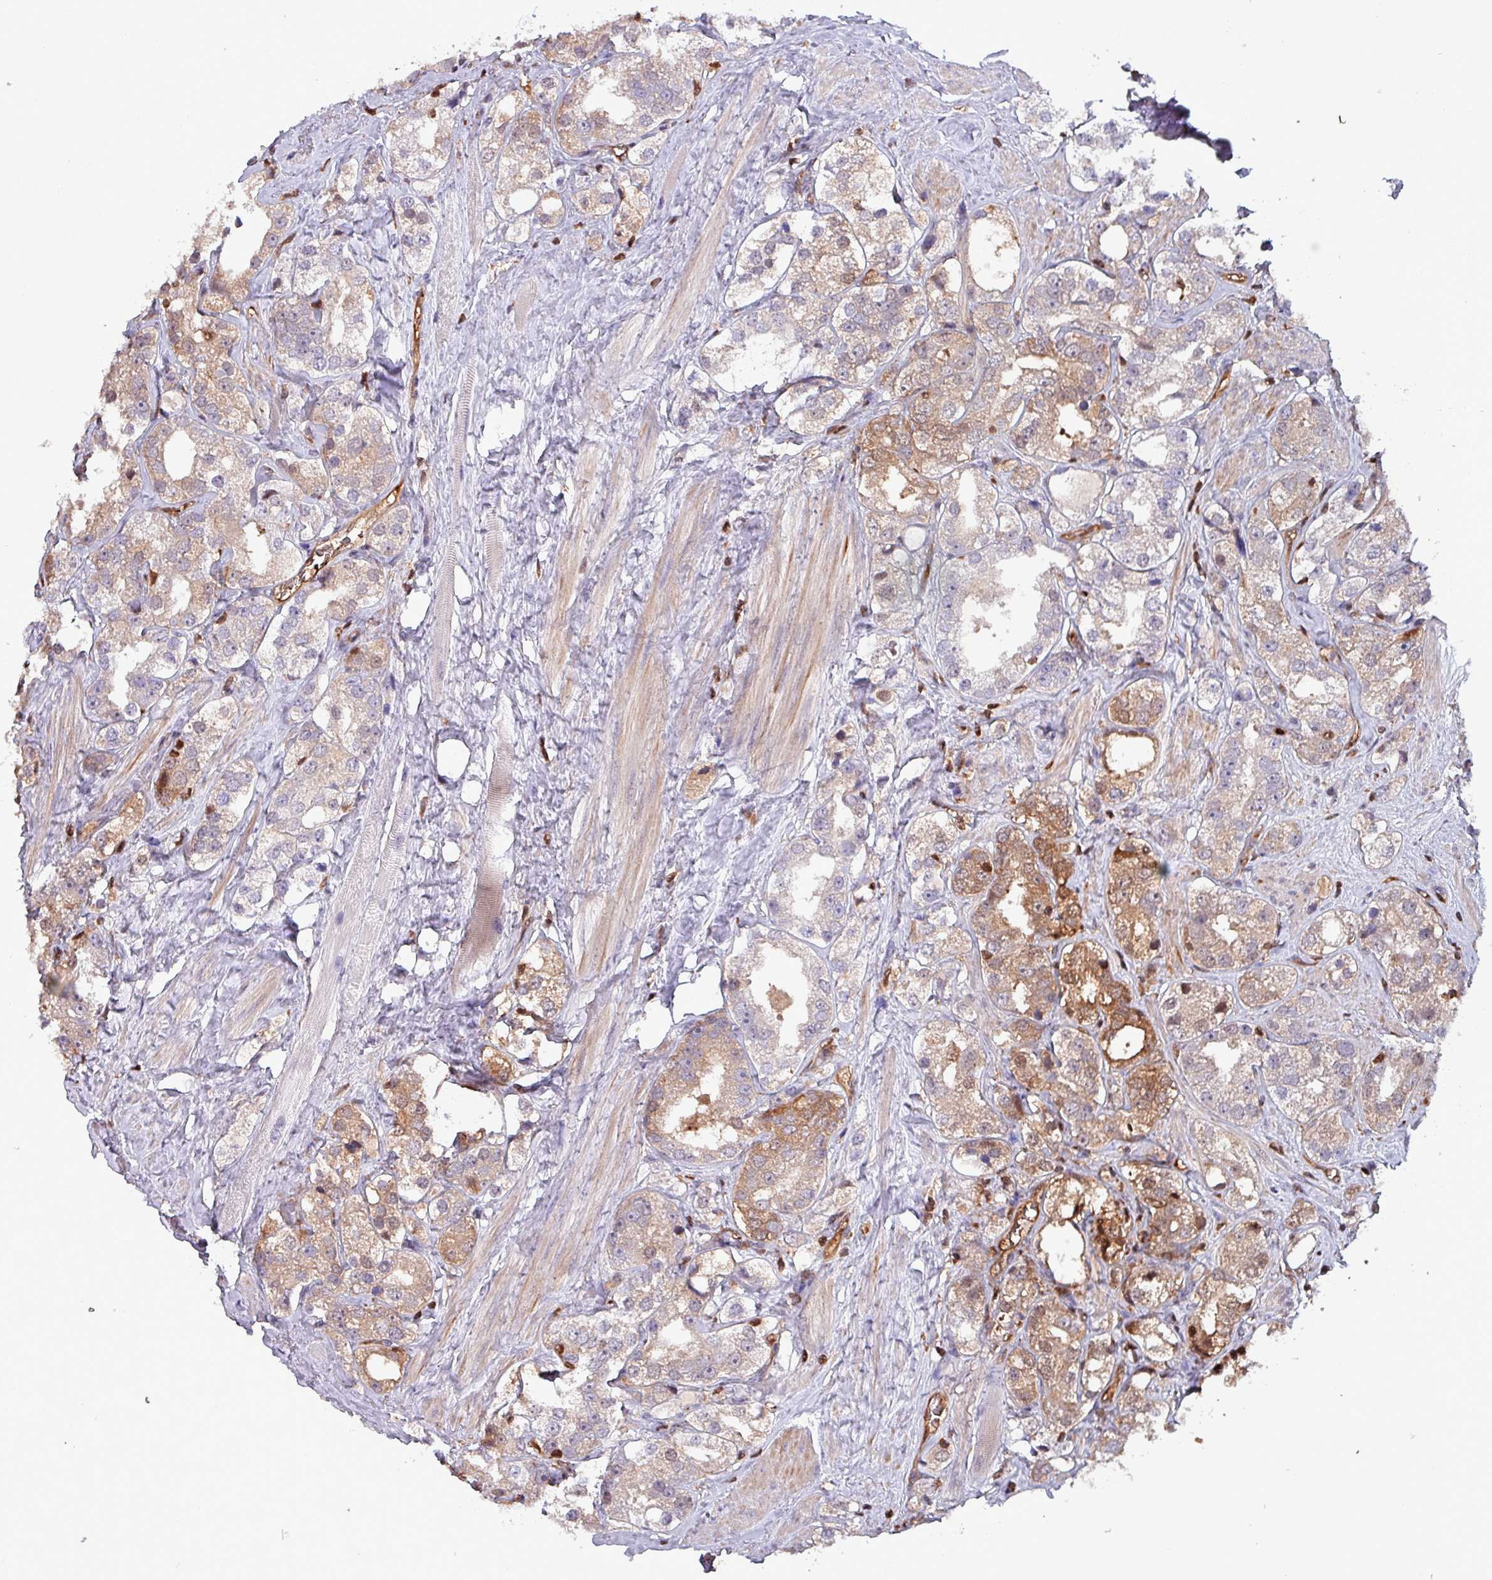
{"staining": {"intensity": "moderate", "quantity": "25%-75%", "location": "cytoplasmic/membranous"}, "tissue": "prostate cancer", "cell_type": "Tumor cells", "image_type": "cancer", "snomed": [{"axis": "morphology", "description": "Adenocarcinoma, NOS"}, {"axis": "topography", "description": "Prostate"}], "caption": "Prostate adenocarcinoma tissue reveals moderate cytoplasmic/membranous expression in approximately 25%-75% of tumor cells (DAB IHC, brown staining for protein, blue staining for nuclei).", "gene": "PSMB8", "patient": {"sex": "male", "age": 79}}